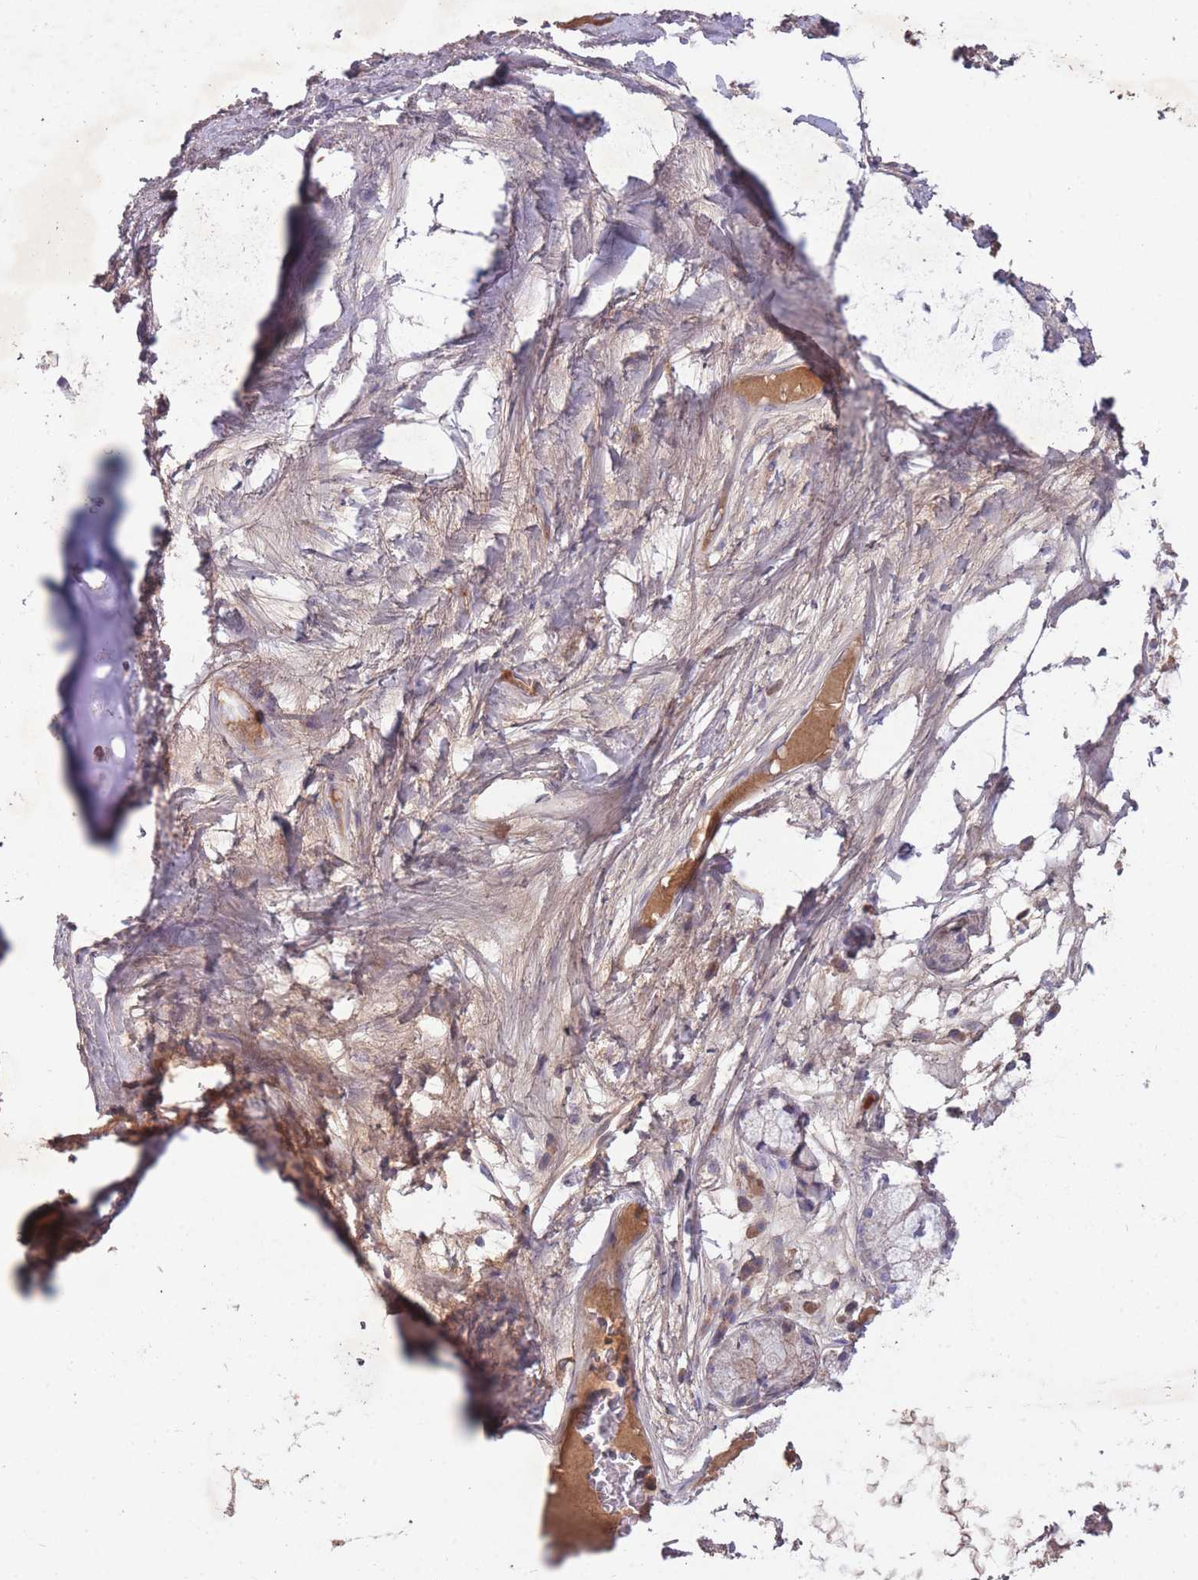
{"staining": {"intensity": "weak", "quantity": ">75%", "location": "cytoplasmic/membranous"}, "tissue": "bronchus", "cell_type": "Respiratory epithelial cells", "image_type": "normal", "snomed": [{"axis": "morphology", "description": "Normal tissue, NOS"}, {"axis": "topography", "description": "Bronchus"}], "caption": "A micrograph of human bronchus stained for a protein displays weak cytoplasmic/membranous brown staining in respiratory epithelial cells. (DAB (3,3'-diaminobenzidine) = brown stain, brightfield microscopy at high magnification).", "gene": "OR2V1", "patient": {"sex": "male", "age": 70}}